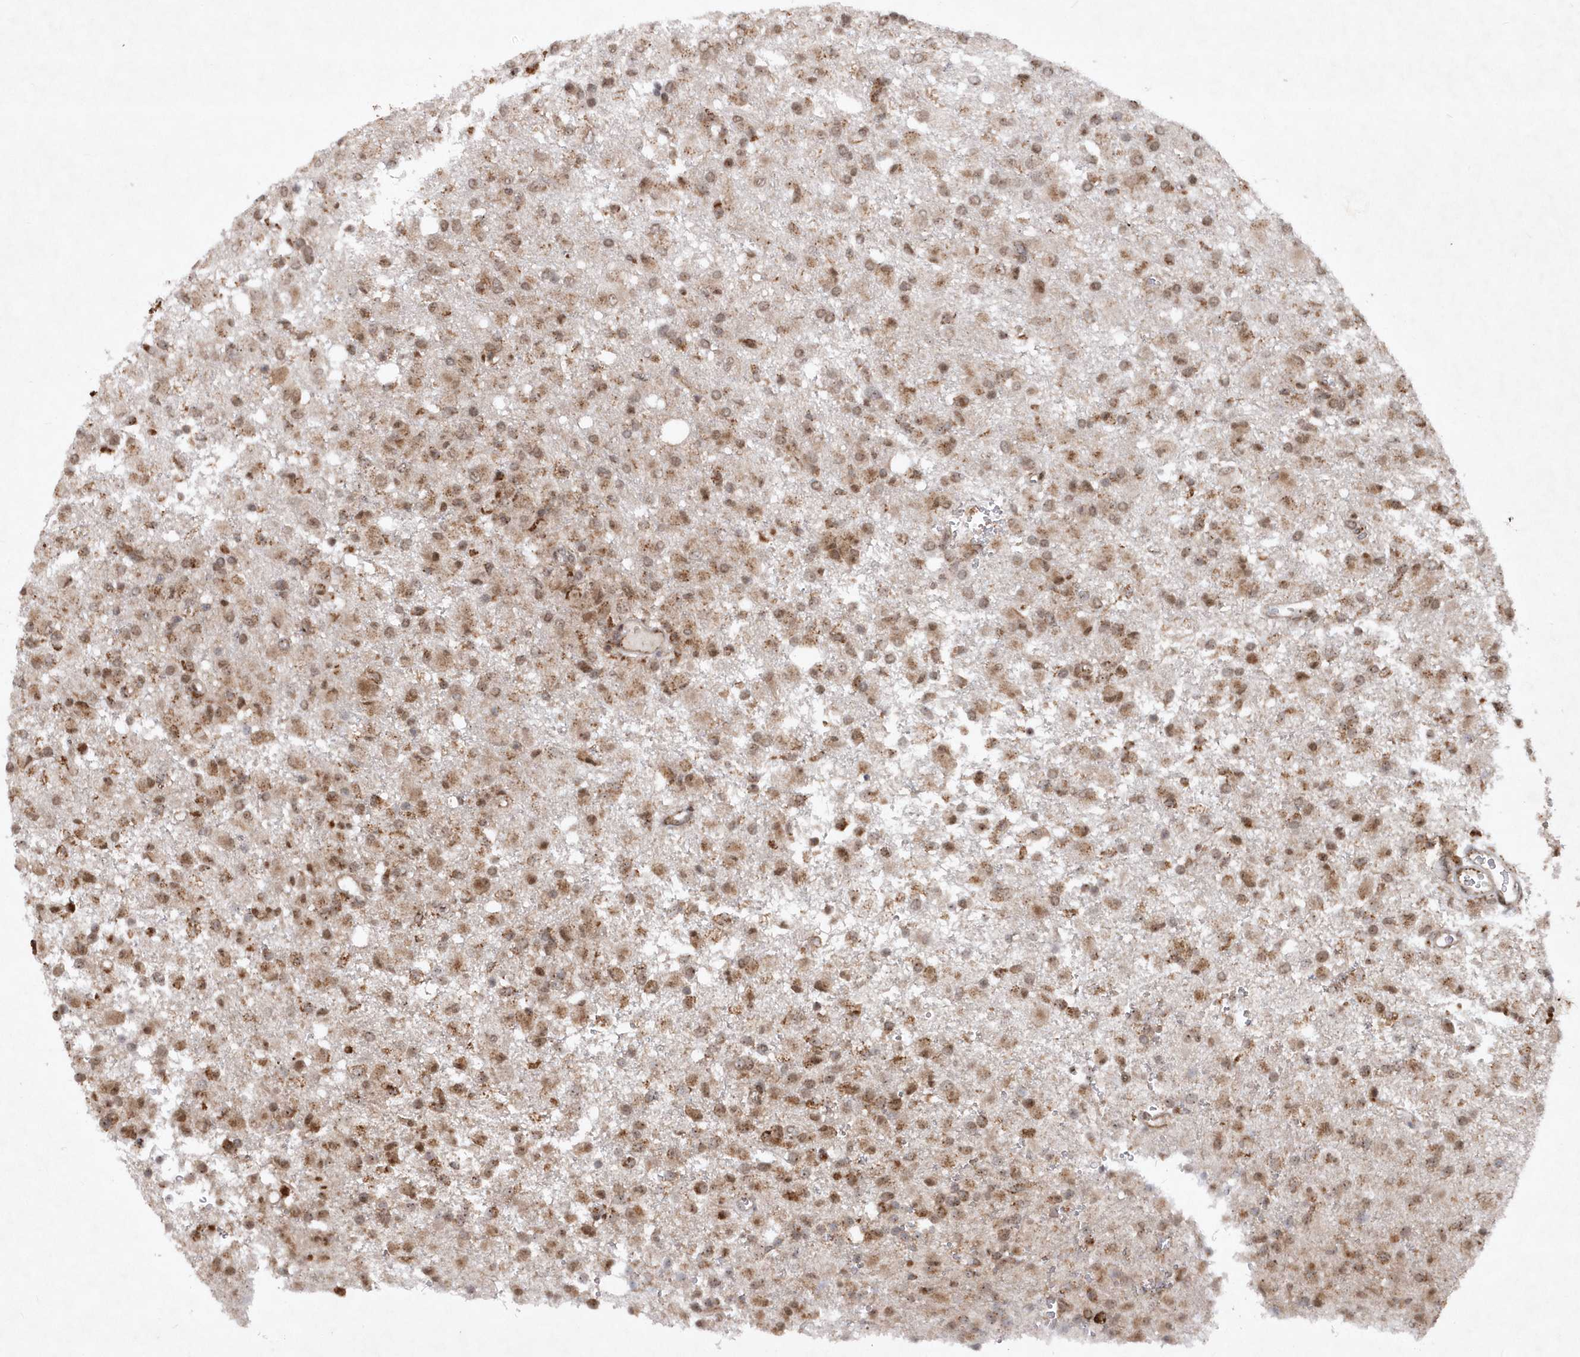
{"staining": {"intensity": "moderate", "quantity": ">75%", "location": "cytoplasmic/membranous,nuclear"}, "tissue": "glioma", "cell_type": "Tumor cells", "image_type": "cancer", "snomed": [{"axis": "morphology", "description": "Glioma, malignant, High grade"}, {"axis": "topography", "description": "Brain"}], "caption": "The image exhibits staining of glioma, revealing moderate cytoplasmic/membranous and nuclear protein expression (brown color) within tumor cells.", "gene": "SOWAHB", "patient": {"sex": "female", "age": 57}}